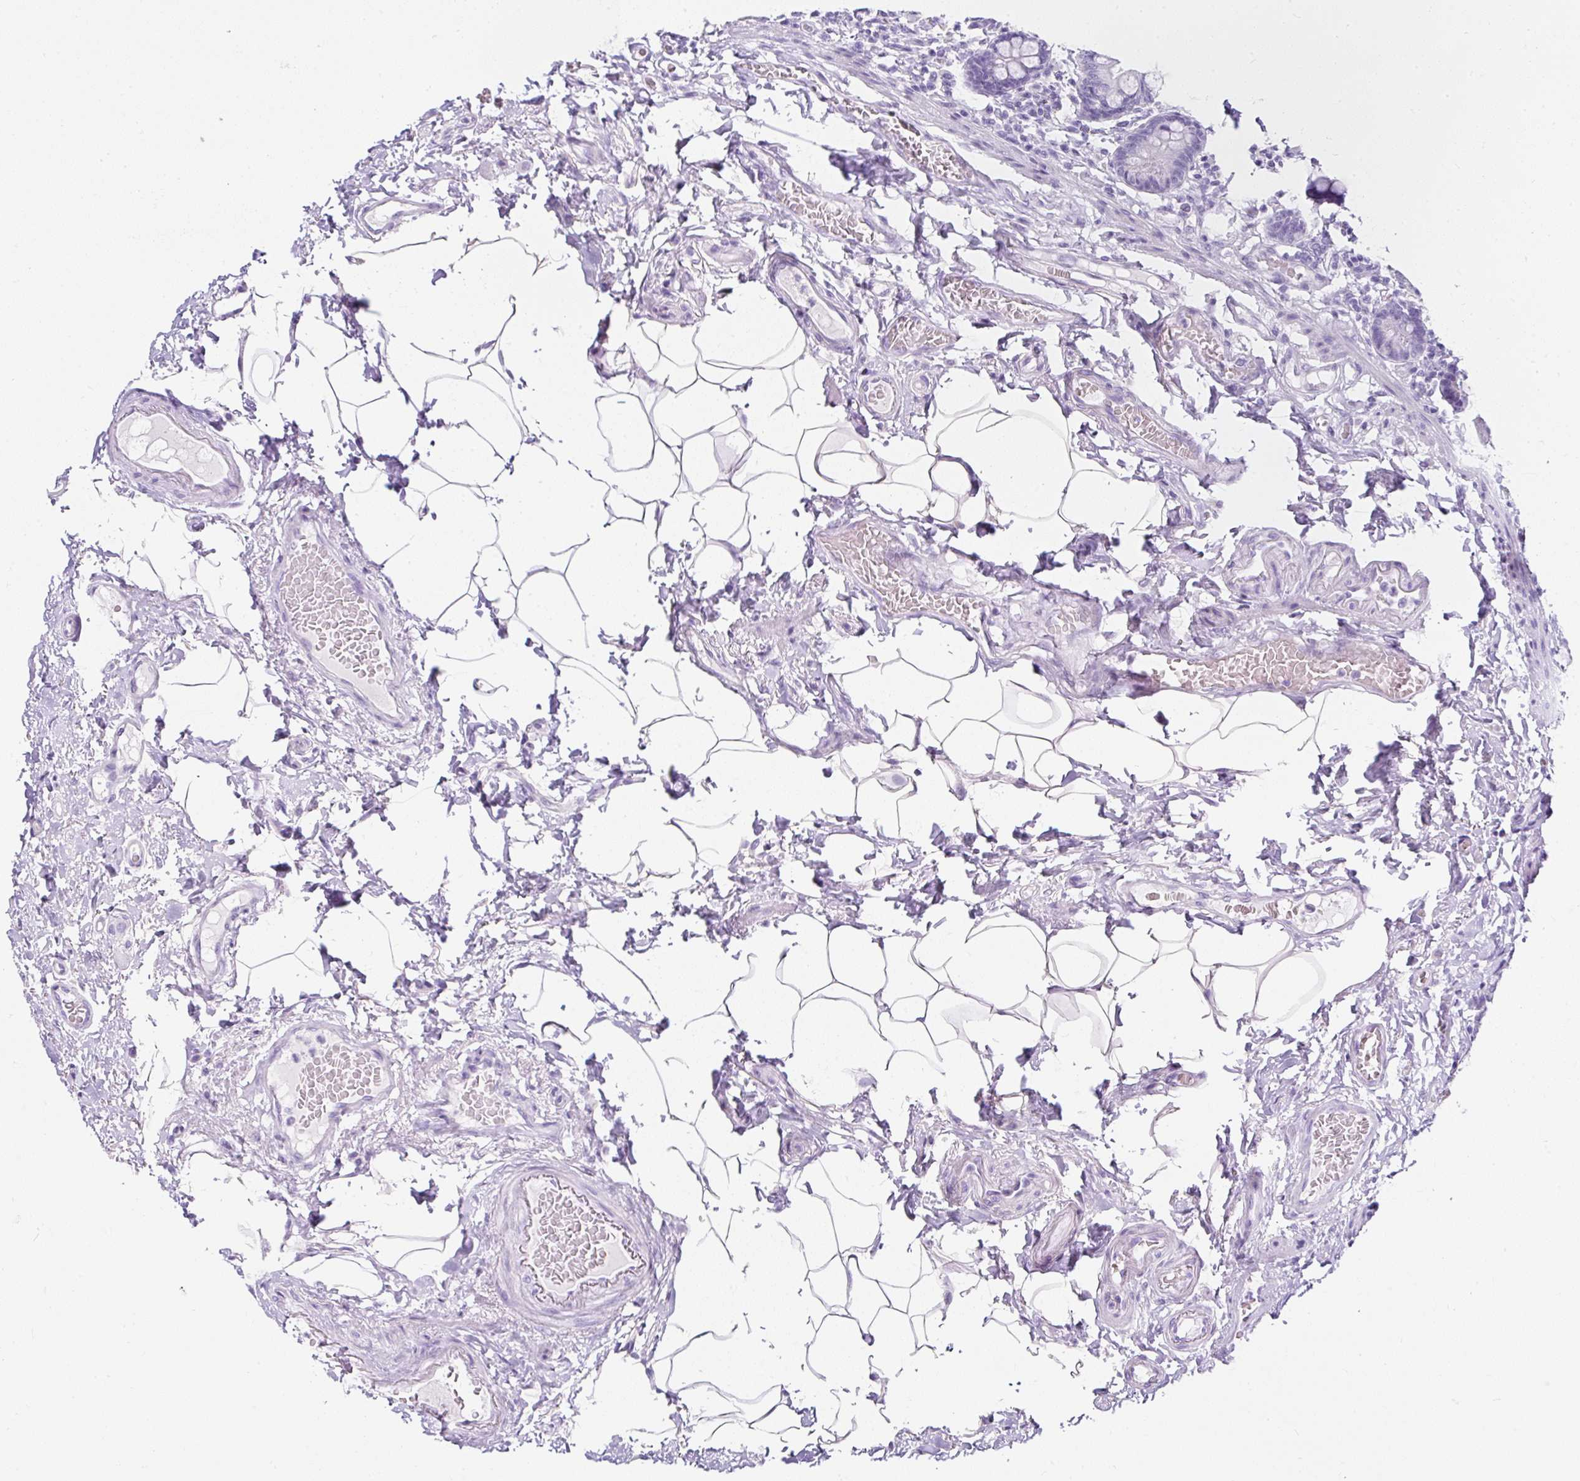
{"staining": {"intensity": "negative", "quantity": "none", "location": "none"}, "tissue": "small intestine", "cell_type": "Glandular cells", "image_type": "normal", "snomed": [{"axis": "morphology", "description": "Normal tissue, NOS"}, {"axis": "topography", "description": "Small intestine"}], "caption": "DAB (3,3'-diaminobenzidine) immunohistochemical staining of unremarkable small intestine exhibits no significant expression in glandular cells.", "gene": "SERPINB3", "patient": {"sex": "female", "age": 64}}